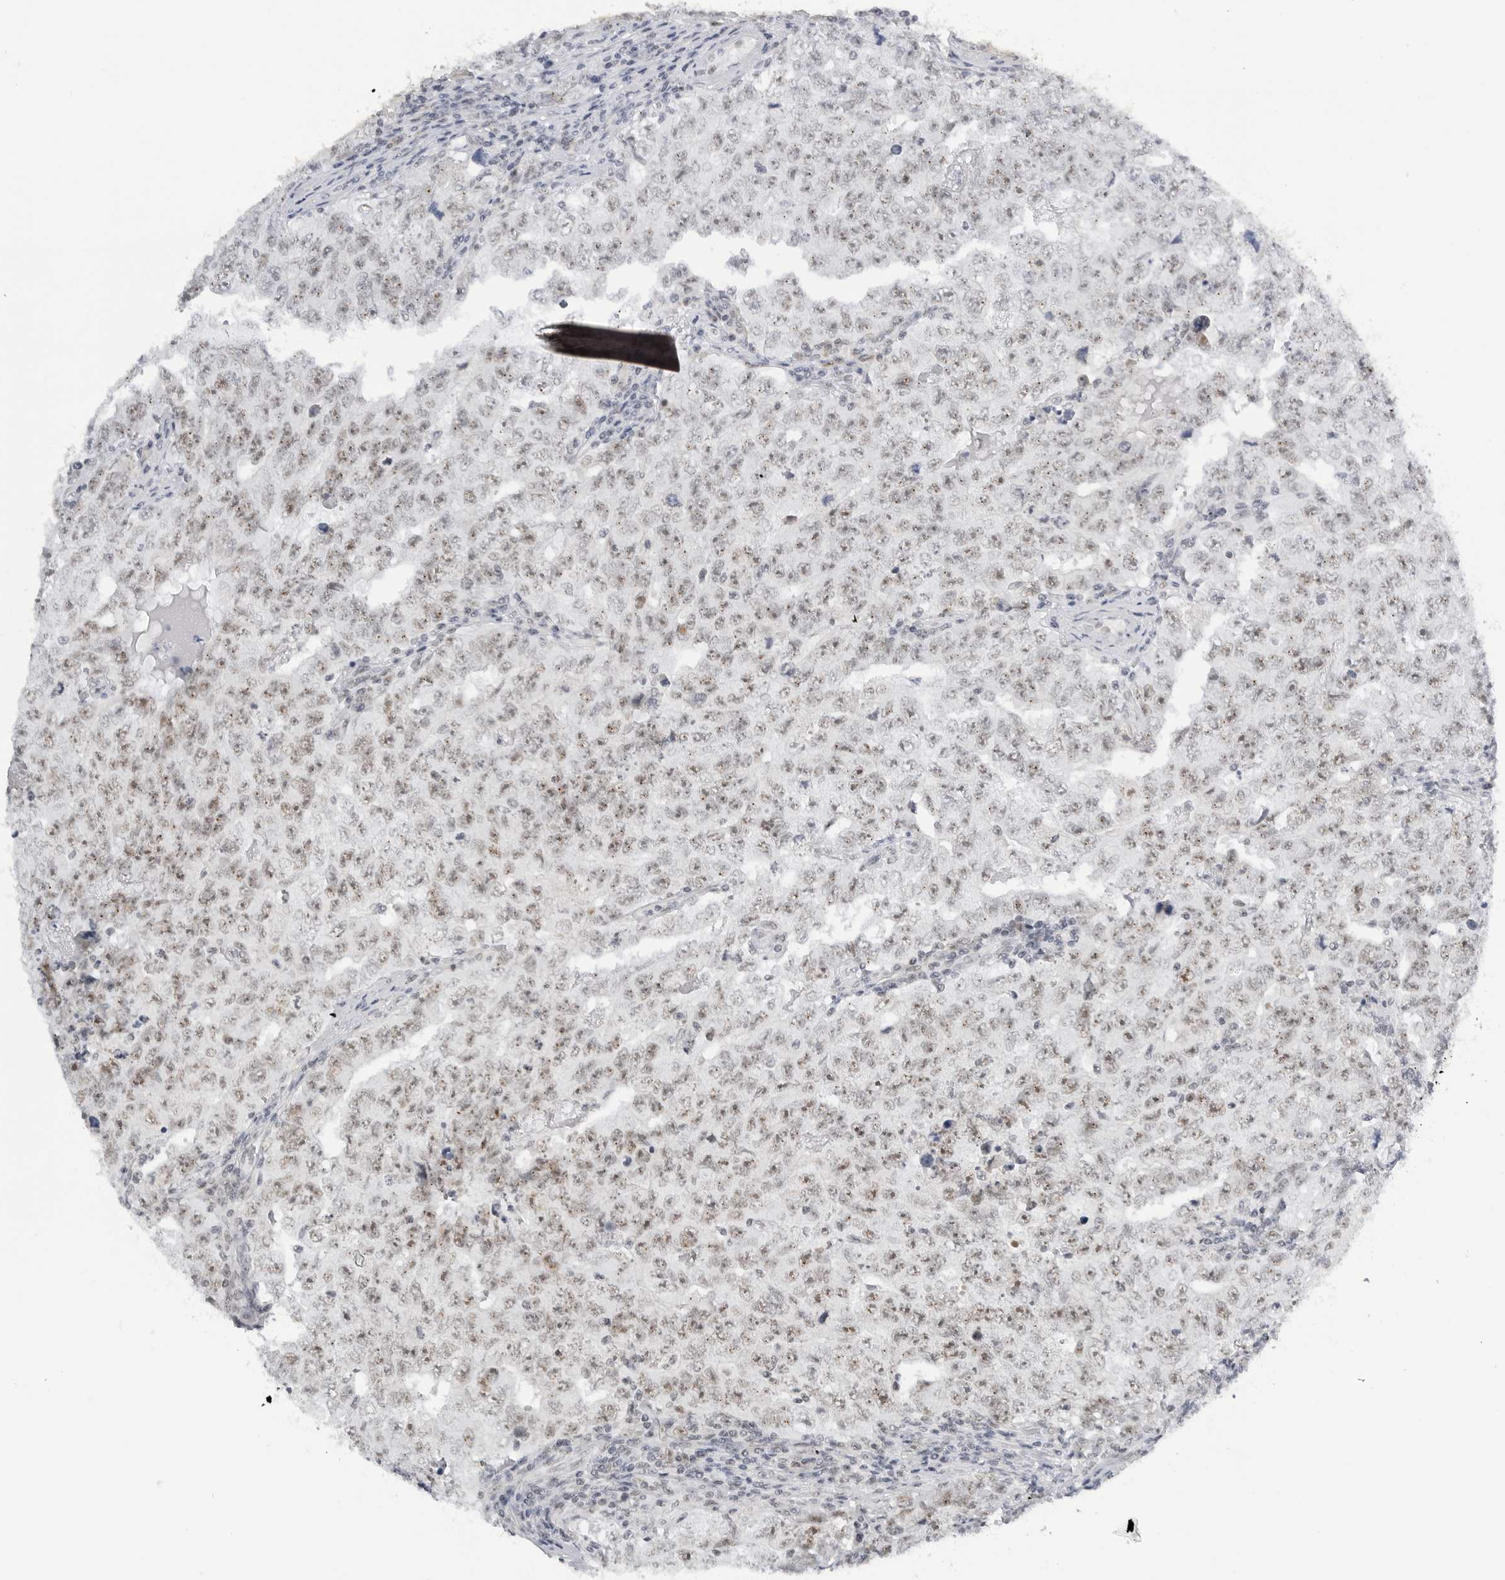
{"staining": {"intensity": "weak", "quantity": "25%-75%", "location": "nuclear"}, "tissue": "testis cancer", "cell_type": "Tumor cells", "image_type": "cancer", "snomed": [{"axis": "morphology", "description": "Carcinoma, Embryonal, NOS"}, {"axis": "topography", "description": "Testis"}], "caption": "Approximately 25%-75% of tumor cells in human testis cancer (embryonal carcinoma) reveal weak nuclear protein positivity as visualized by brown immunohistochemical staining.", "gene": "WRAP53", "patient": {"sex": "male", "age": 26}}